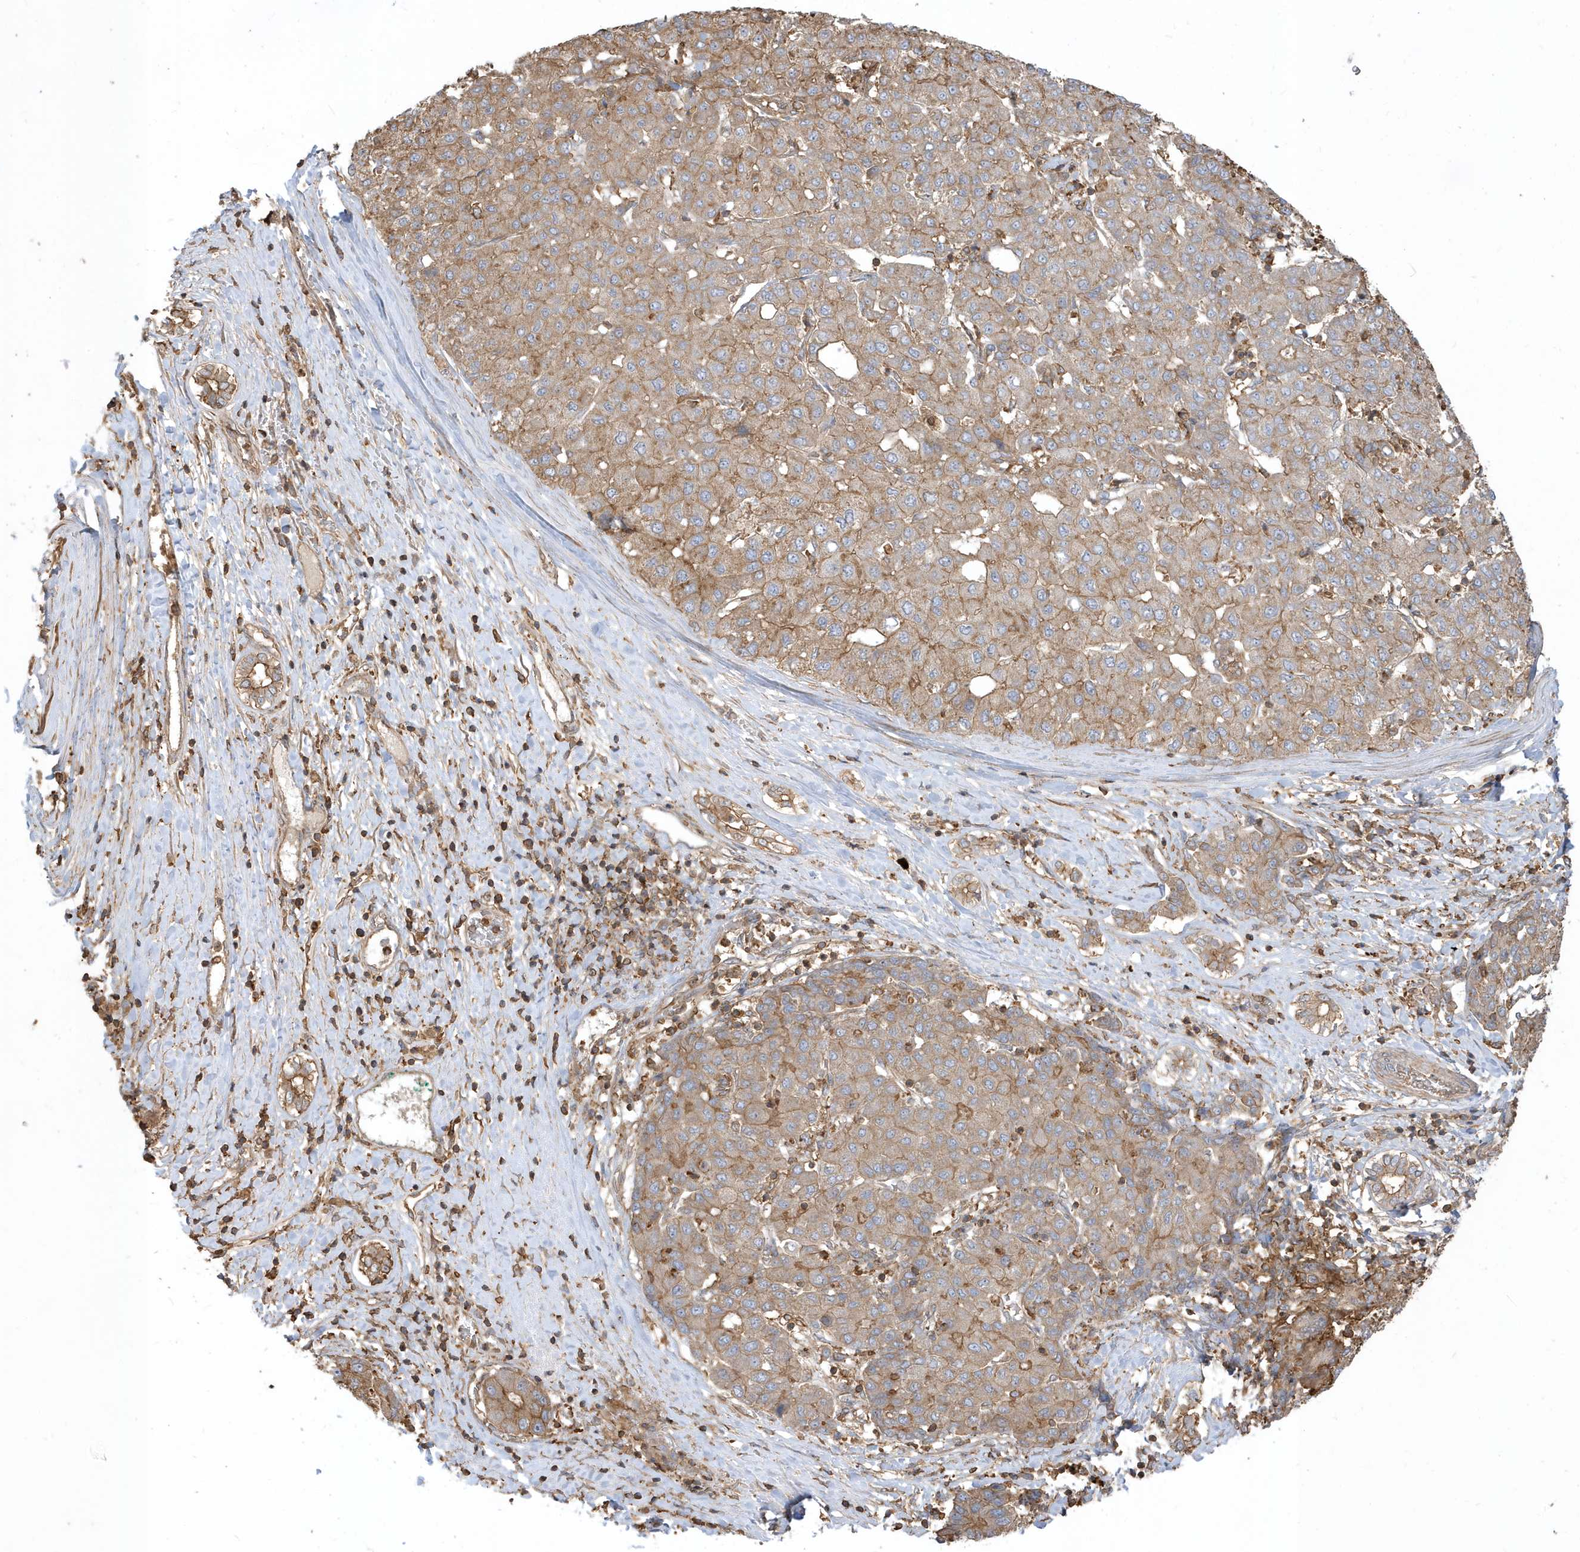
{"staining": {"intensity": "moderate", "quantity": ">75%", "location": "cytoplasmic/membranous"}, "tissue": "liver cancer", "cell_type": "Tumor cells", "image_type": "cancer", "snomed": [{"axis": "morphology", "description": "Carcinoma, Hepatocellular, NOS"}, {"axis": "topography", "description": "Liver"}], "caption": "Liver hepatocellular carcinoma was stained to show a protein in brown. There is medium levels of moderate cytoplasmic/membranous expression in about >75% of tumor cells.", "gene": "ZBTB8A", "patient": {"sex": "male", "age": 65}}